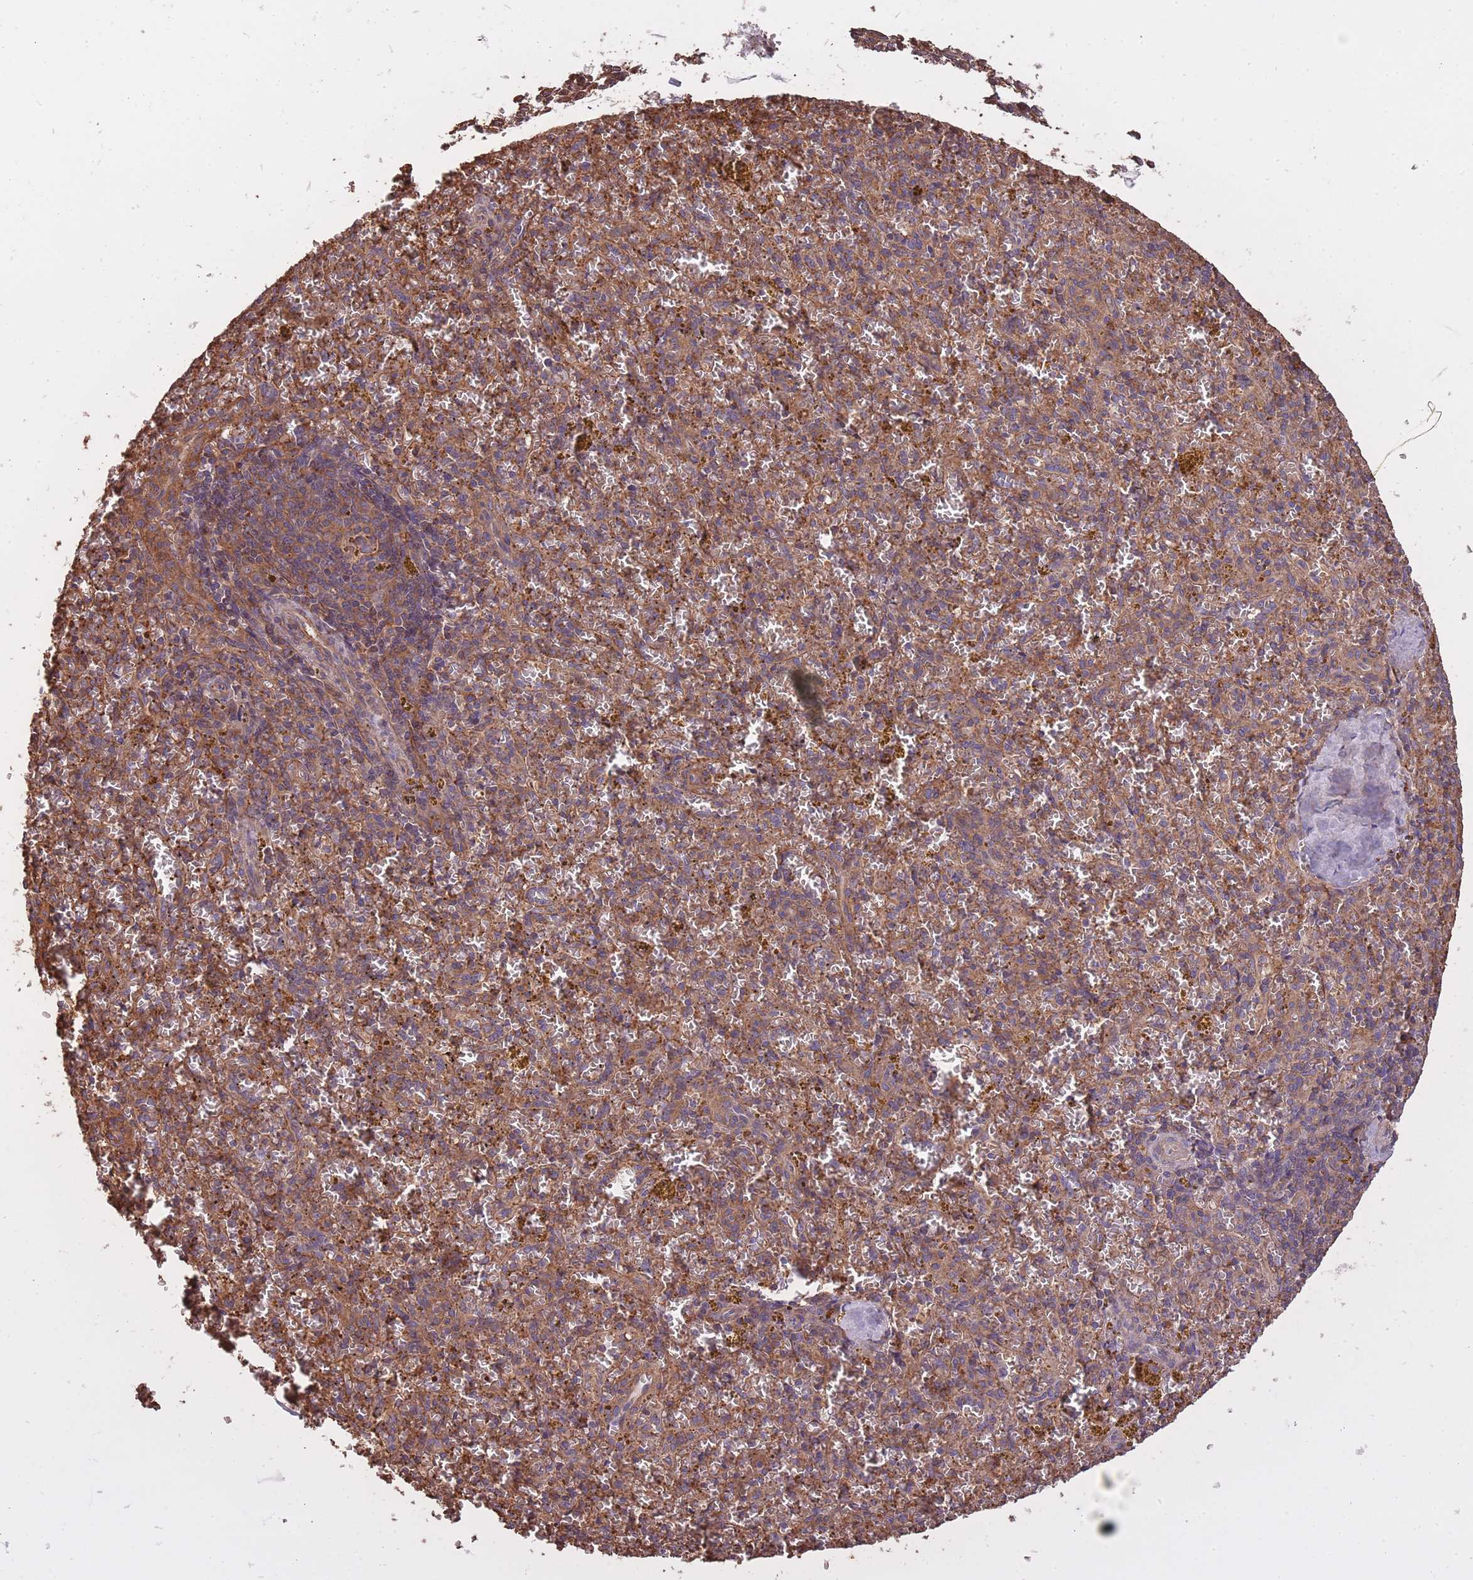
{"staining": {"intensity": "moderate", "quantity": ">75%", "location": "cytoplasmic/membranous"}, "tissue": "spleen", "cell_type": "Cells in red pulp", "image_type": "normal", "snomed": [{"axis": "morphology", "description": "Normal tissue, NOS"}, {"axis": "topography", "description": "Spleen"}], "caption": "Unremarkable spleen displays moderate cytoplasmic/membranous staining in about >75% of cells in red pulp, visualized by immunohistochemistry.", "gene": "ARMH3", "patient": {"sex": "male", "age": 57}}